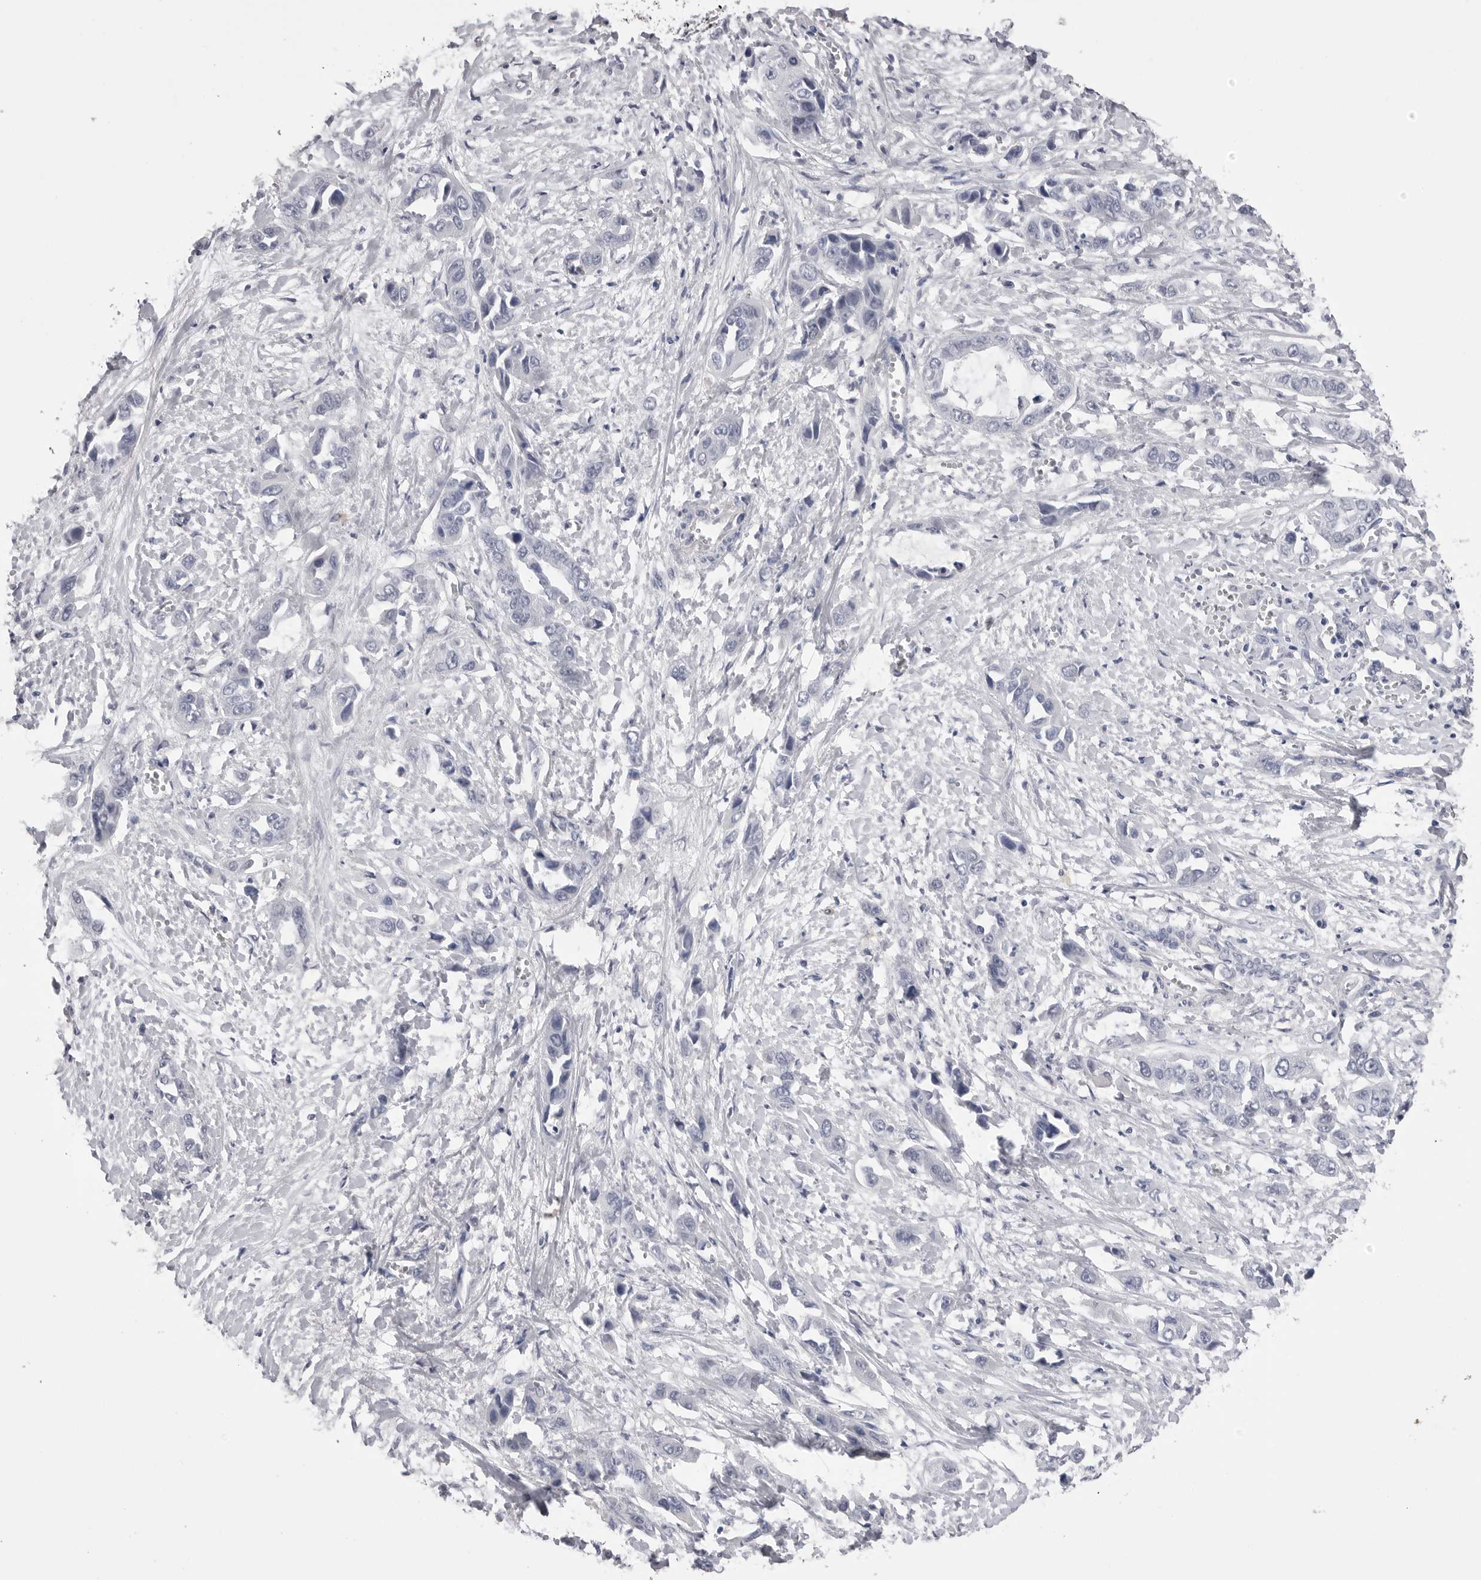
{"staining": {"intensity": "negative", "quantity": "none", "location": "none"}, "tissue": "liver cancer", "cell_type": "Tumor cells", "image_type": "cancer", "snomed": [{"axis": "morphology", "description": "Cholangiocarcinoma"}, {"axis": "topography", "description": "Liver"}], "caption": "A histopathology image of liver cancer (cholangiocarcinoma) stained for a protein reveals no brown staining in tumor cells. (Brightfield microscopy of DAB (3,3'-diaminobenzidine) immunohistochemistry (IHC) at high magnification).", "gene": "DLGAP3", "patient": {"sex": "female", "age": 52}}